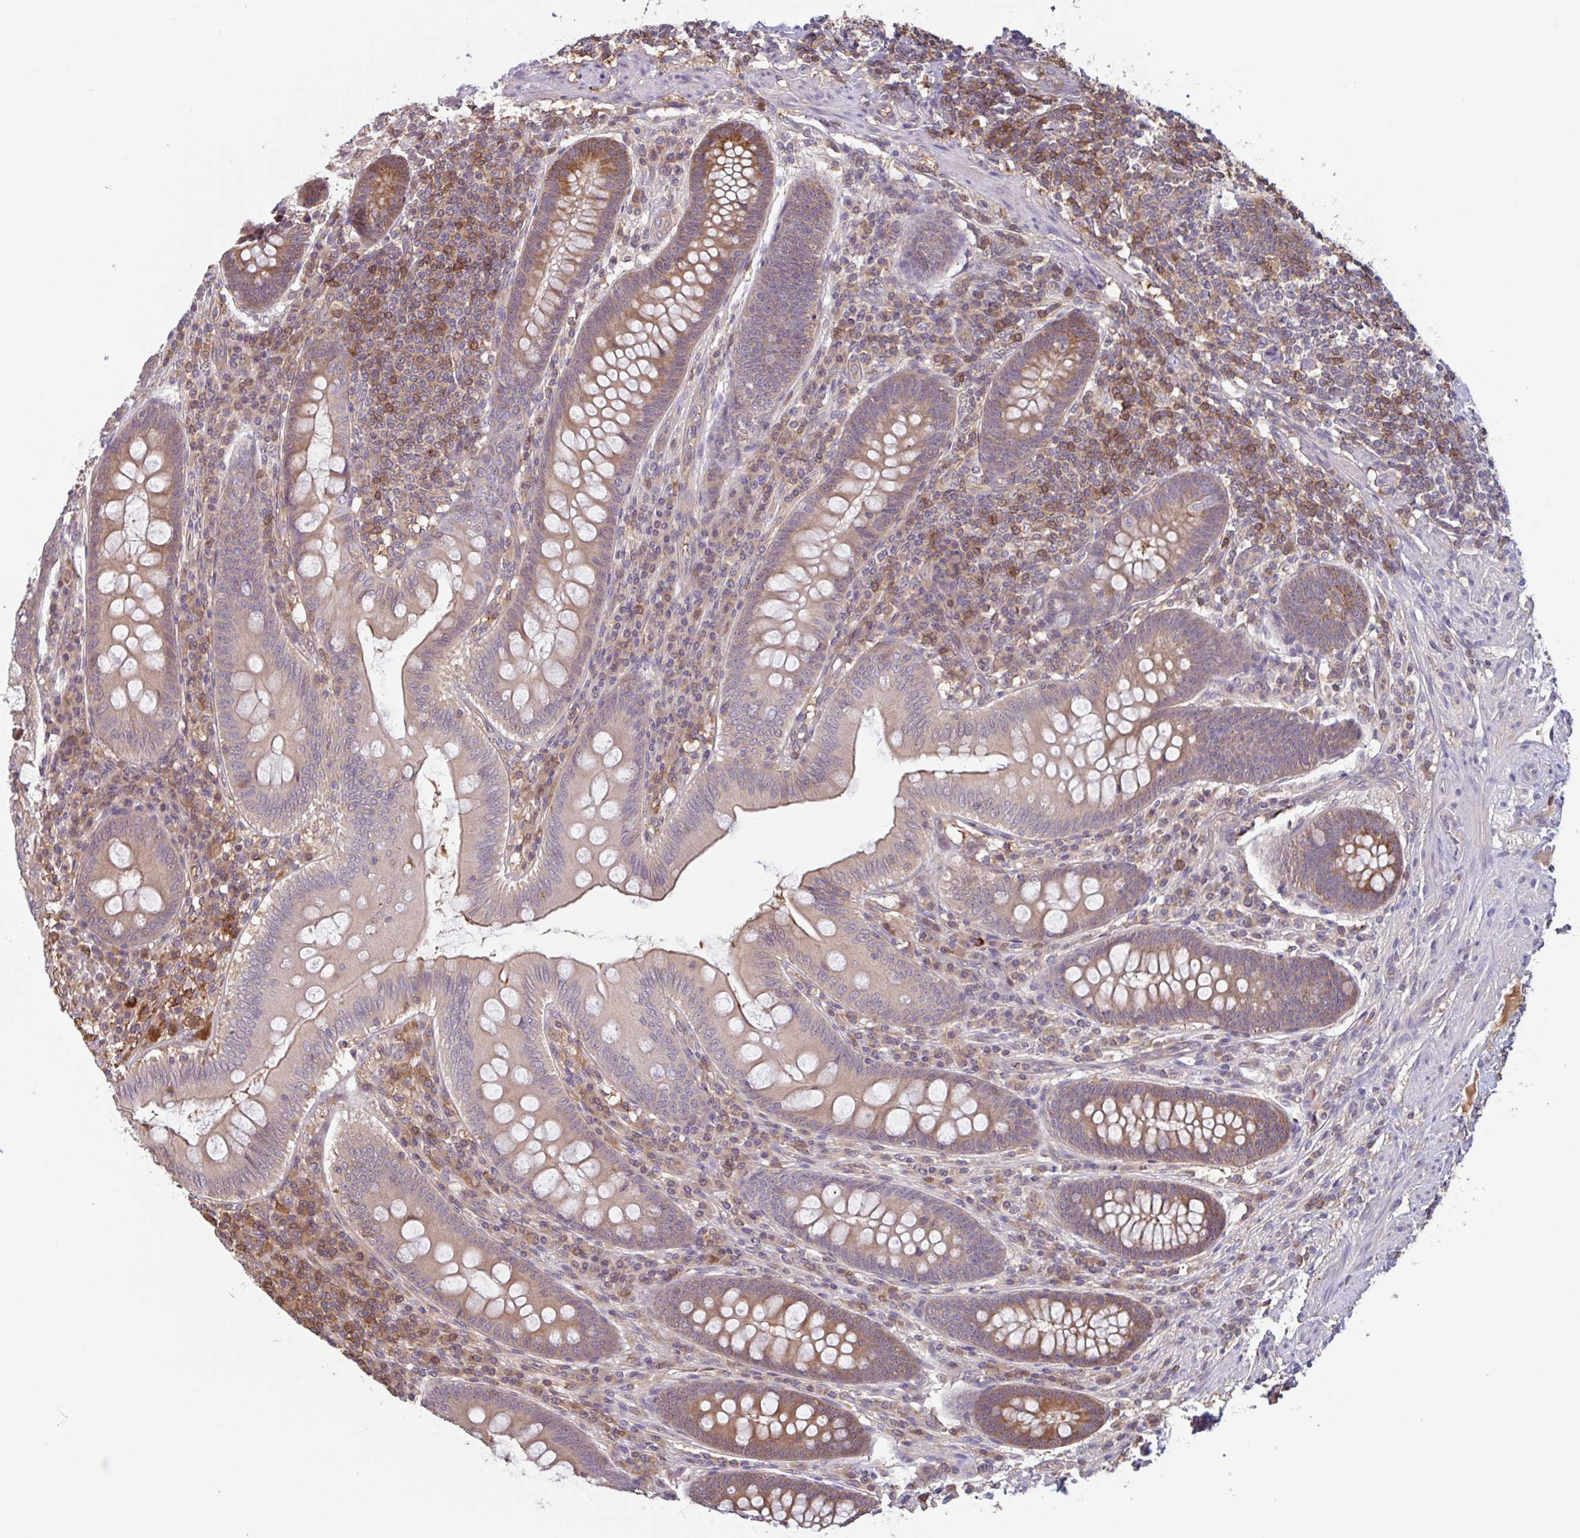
{"staining": {"intensity": "moderate", "quantity": "25%-75%", "location": "cytoplasmic/membranous"}, "tissue": "appendix", "cell_type": "Glandular cells", "image_type": "normal", "snomed": [{"axis": "morphology", "description": "Normal tissue, NOS"}, {"axis": "topography", "description": "Appendix"}], "caption": "Immunohistochemical staining of normal appendix exhibits moderate cytoplasmic/membranous protein positivity in about 25%-75% of glandular cells.", "gene": "OTOP2", "patient": {"sex": "male", "age": 71}}